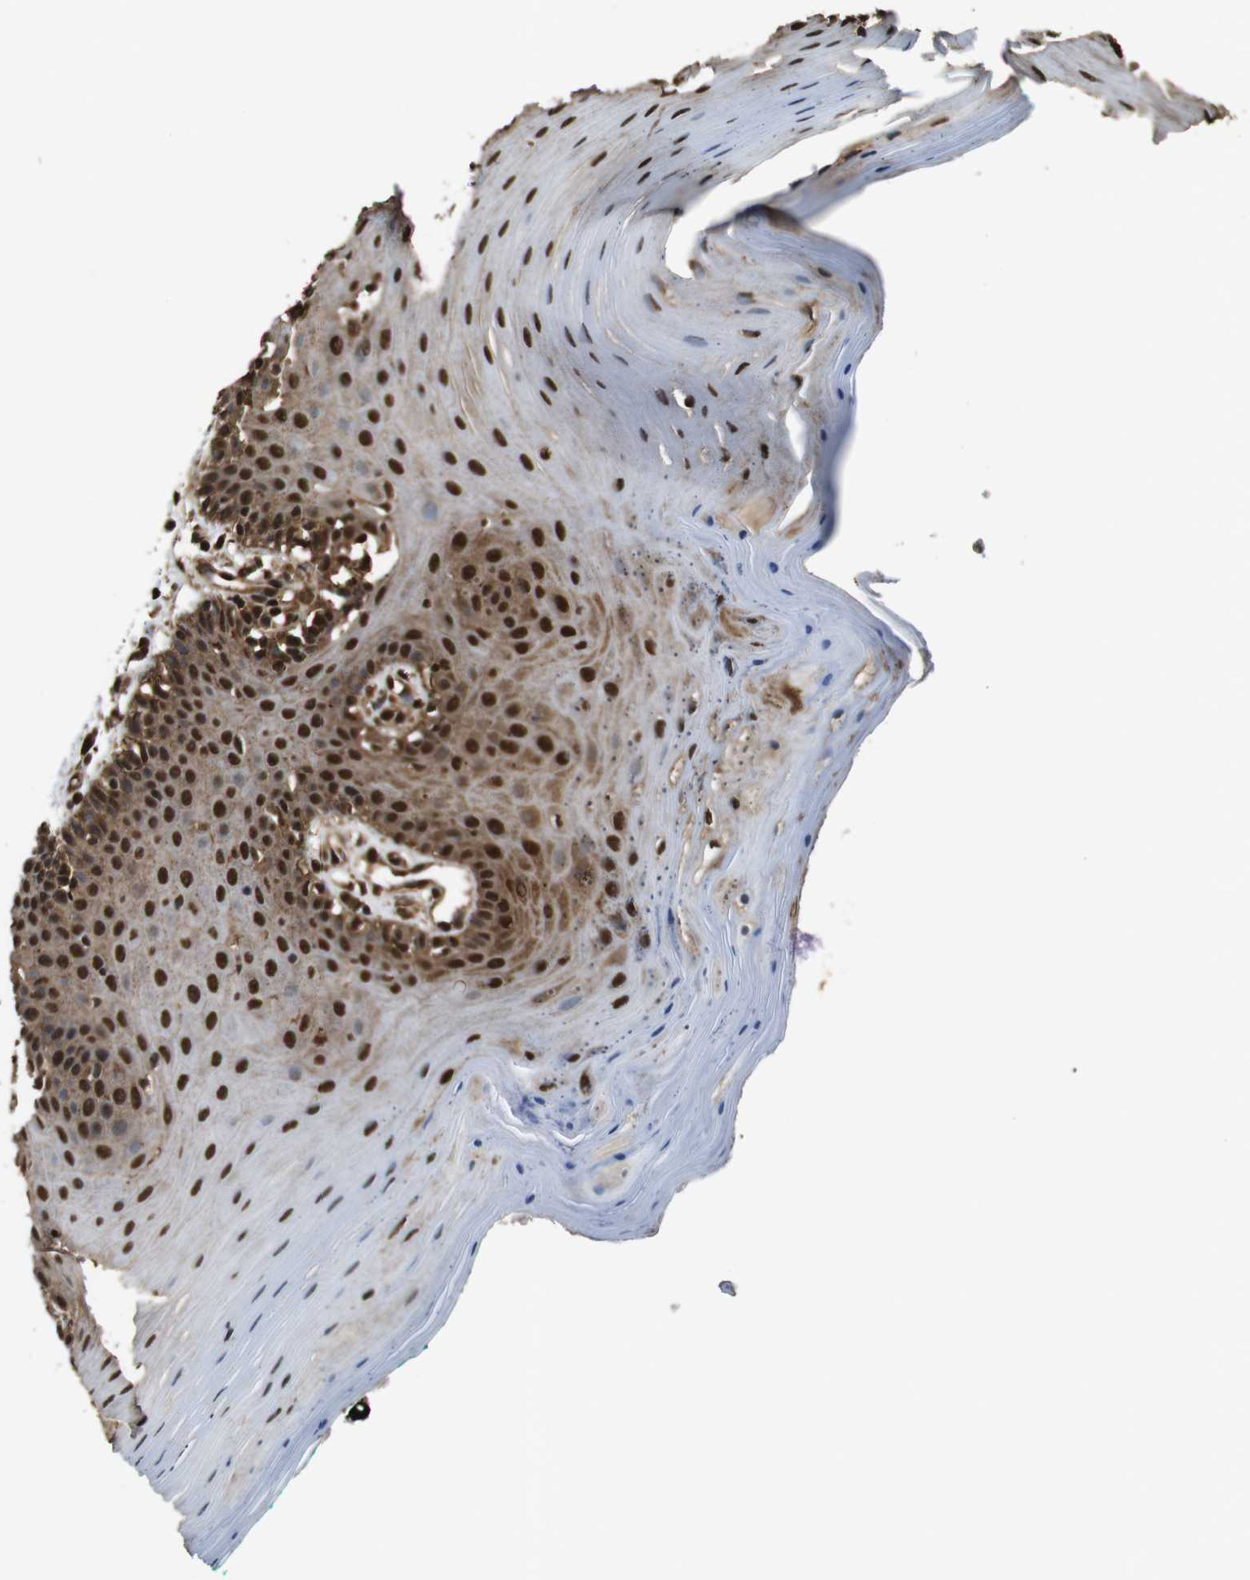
{"staining": {"intensity": "strong", "quantity": ">75%", "location": "cytoplasmic/membranous,nuclear"}, "tissue": "oral mucosa", "cell_type": "Squamous epithelial cells", "image_type": "normal", "snomed": [{"axis": "morphology", "description": "Normal tissue, NOS"}, {"axis": "topography", "description": "Skeletal muscle"}, {"axis": "topography", "description": "Oral tissue"}], "caption": "Squamous epithelial cells demonstrate strong cytoplasmic/membranous,nuclear positivity in approximately >75% of cells in normal oral mucosa.", "gene": "VCP", "patient": {"sex": "male", "age": 58}}